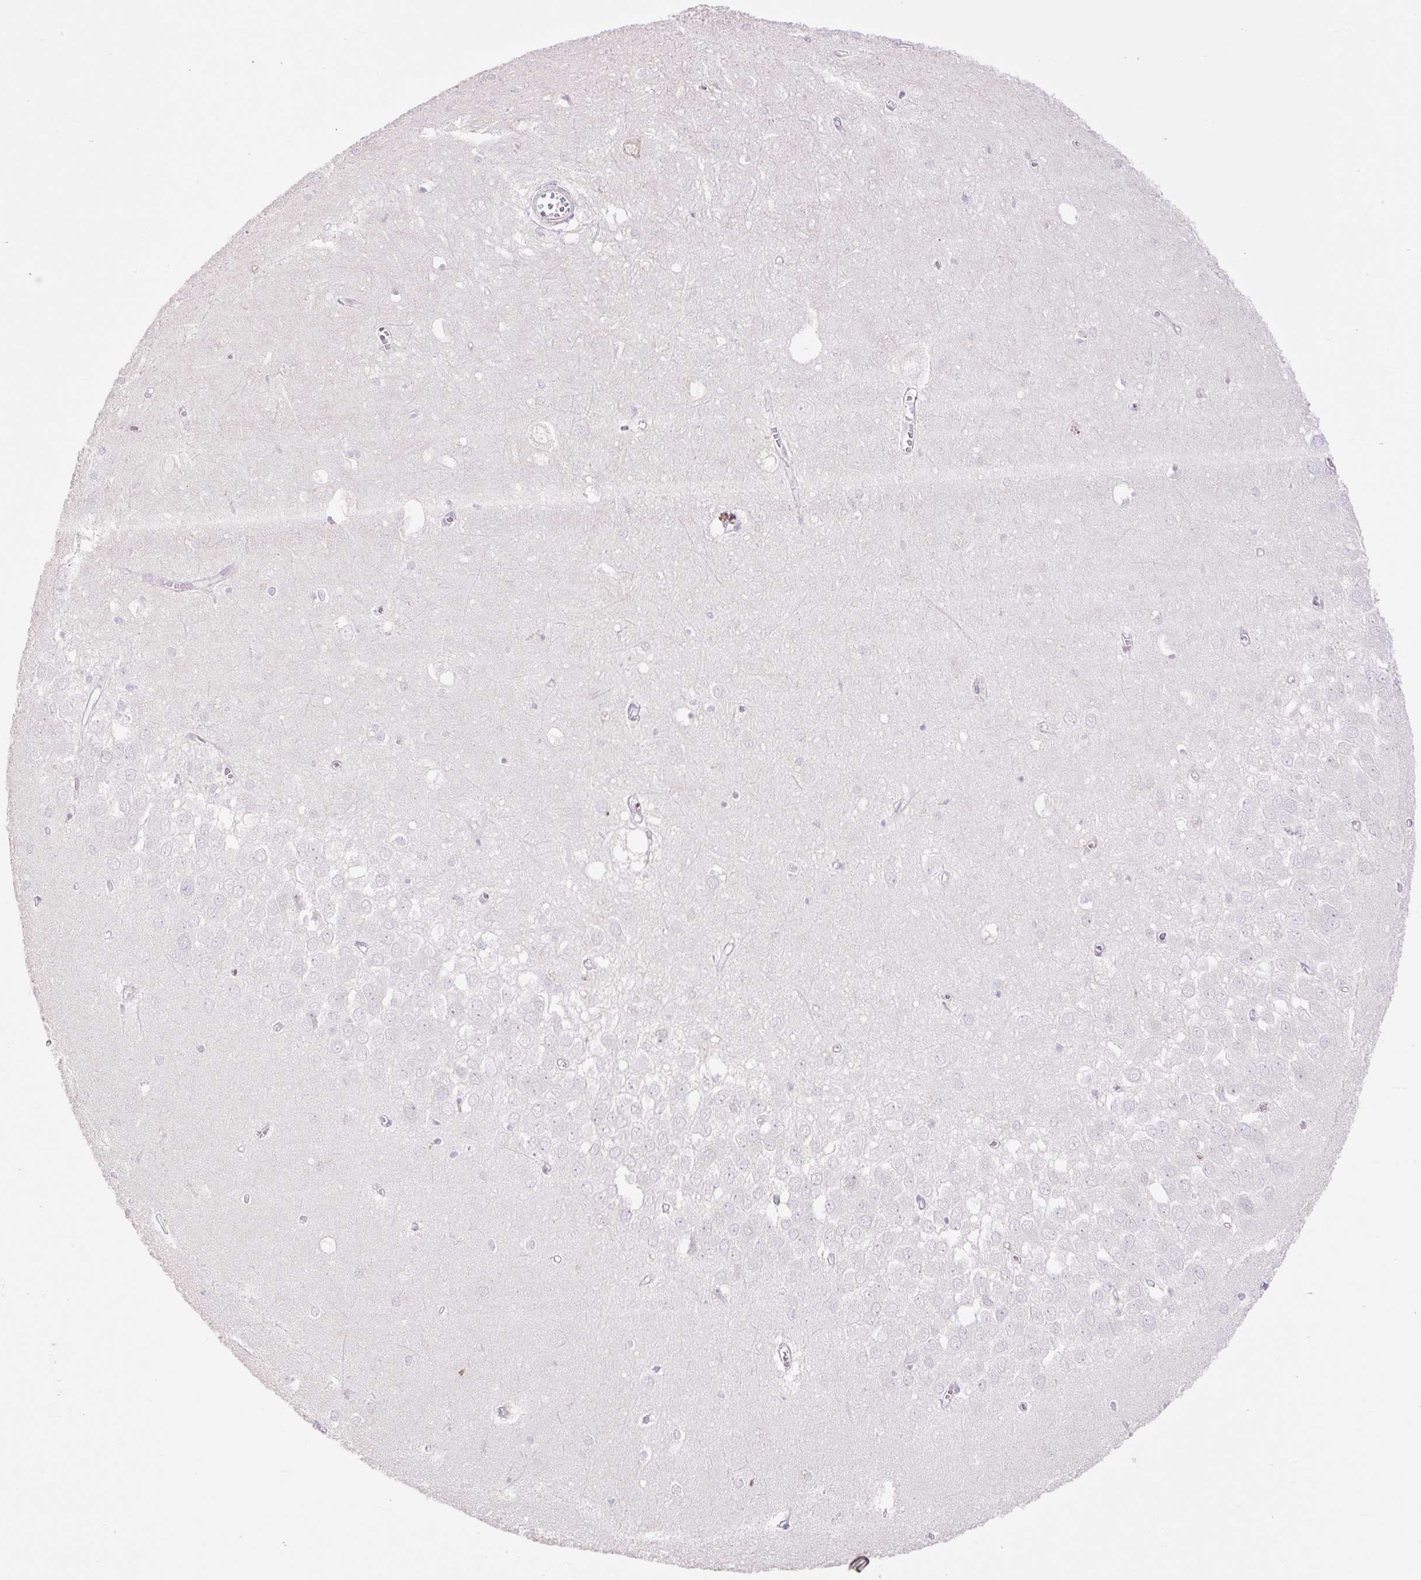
{"staining": {"intensity": "negative", "quantity": "none", "location": "none"}, "tissue": "hippocampus", "cell_type": "Glial cells", "image_type": "normal", "snomed": [{"axis": "morphology", "description": "Normal tissue, NOS"}, {"axis": "topography", "description": "Hippocampus"}], "caption": "A high-resolution photomicrograph shows immunohistochemistry (IHC) staining of normal hippocampus, which displays no significant expression in glial cells.", "gene": "VPS25", "patient": {"sex": "female", "age": 64}}